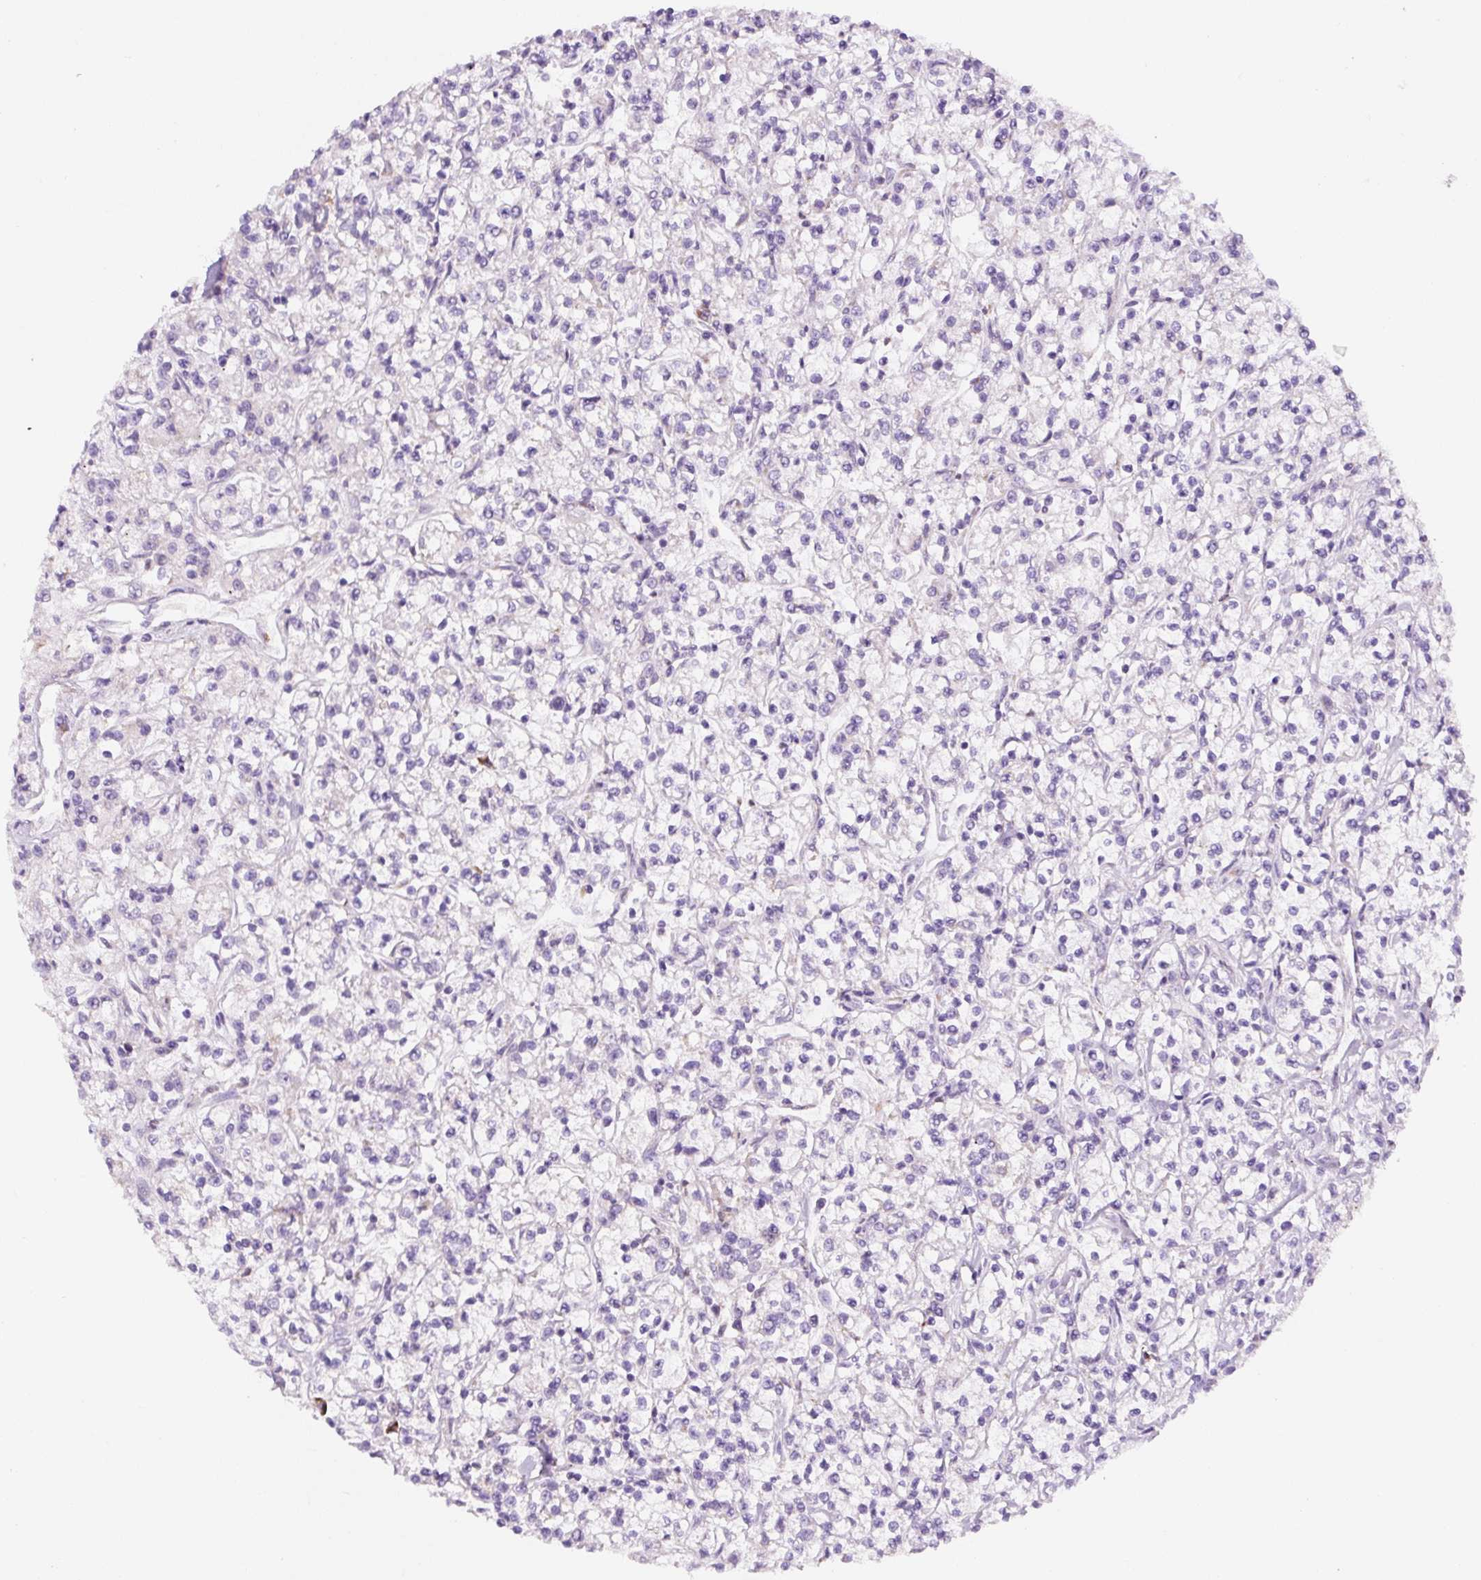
{"staining": {"intensity": "negative", "quantity": "none", "location": "none"}, "tissue": "renal cancer", "cell_type": "Tumor cells", "image_type": "cancer", "snomed": [{"axis": "morphology", "description": "Adenocarcinoma, NOS"}, {"axis": "topography", "description": "Kidney"}], "caption": "High magnification brightfield microscopy of renal adenocarcinoma stained with DAB (3,3'-diaminobenzidine) (brown) and counterstained with hematoxylin (blue): tumor cells show no significant expression. (Immunohistochemistry (ihc), brightfield microscopy, high magnification).", "gene": "DDOST", "patient": {"sex": "female", "age": 59}}